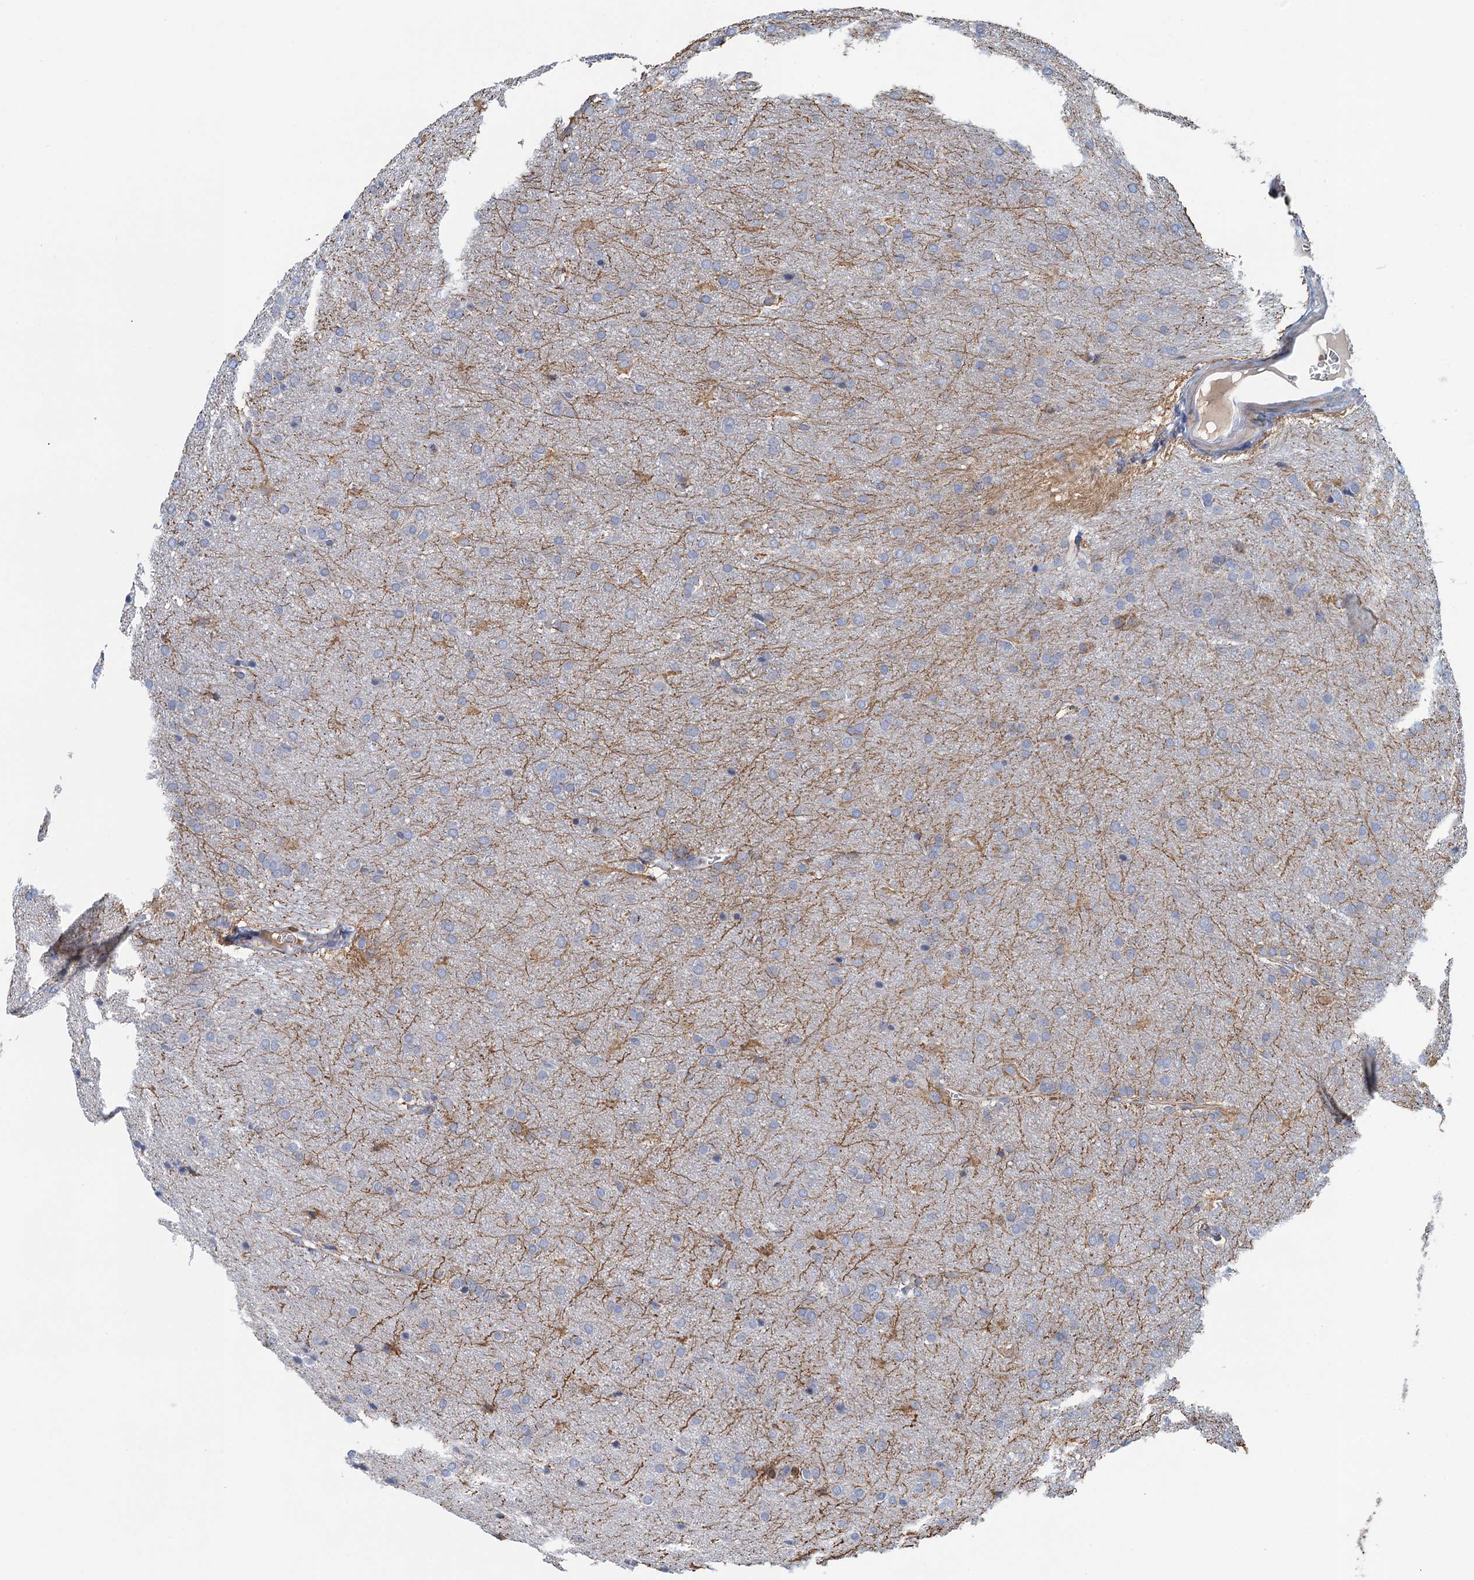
{"staining": {"intensity": "negative", "quantity": "none", "location": "none"}, "tissue": "glioma", "cell_type": "Tumor cells", "image_type": "cancer", "snomed": [{"axis": "morphology", "description": "Glioma, malignant, Low grade"}, {"axis": "topography", "description": "Brain"}], "caption": "Glioma was stained to show a protein in brown. There is no significant positivity in tumor cells. Nuclei are stained in blue.", "gene": "TRAF3IP3", "patient": {"sex": "female", "age": 32}}